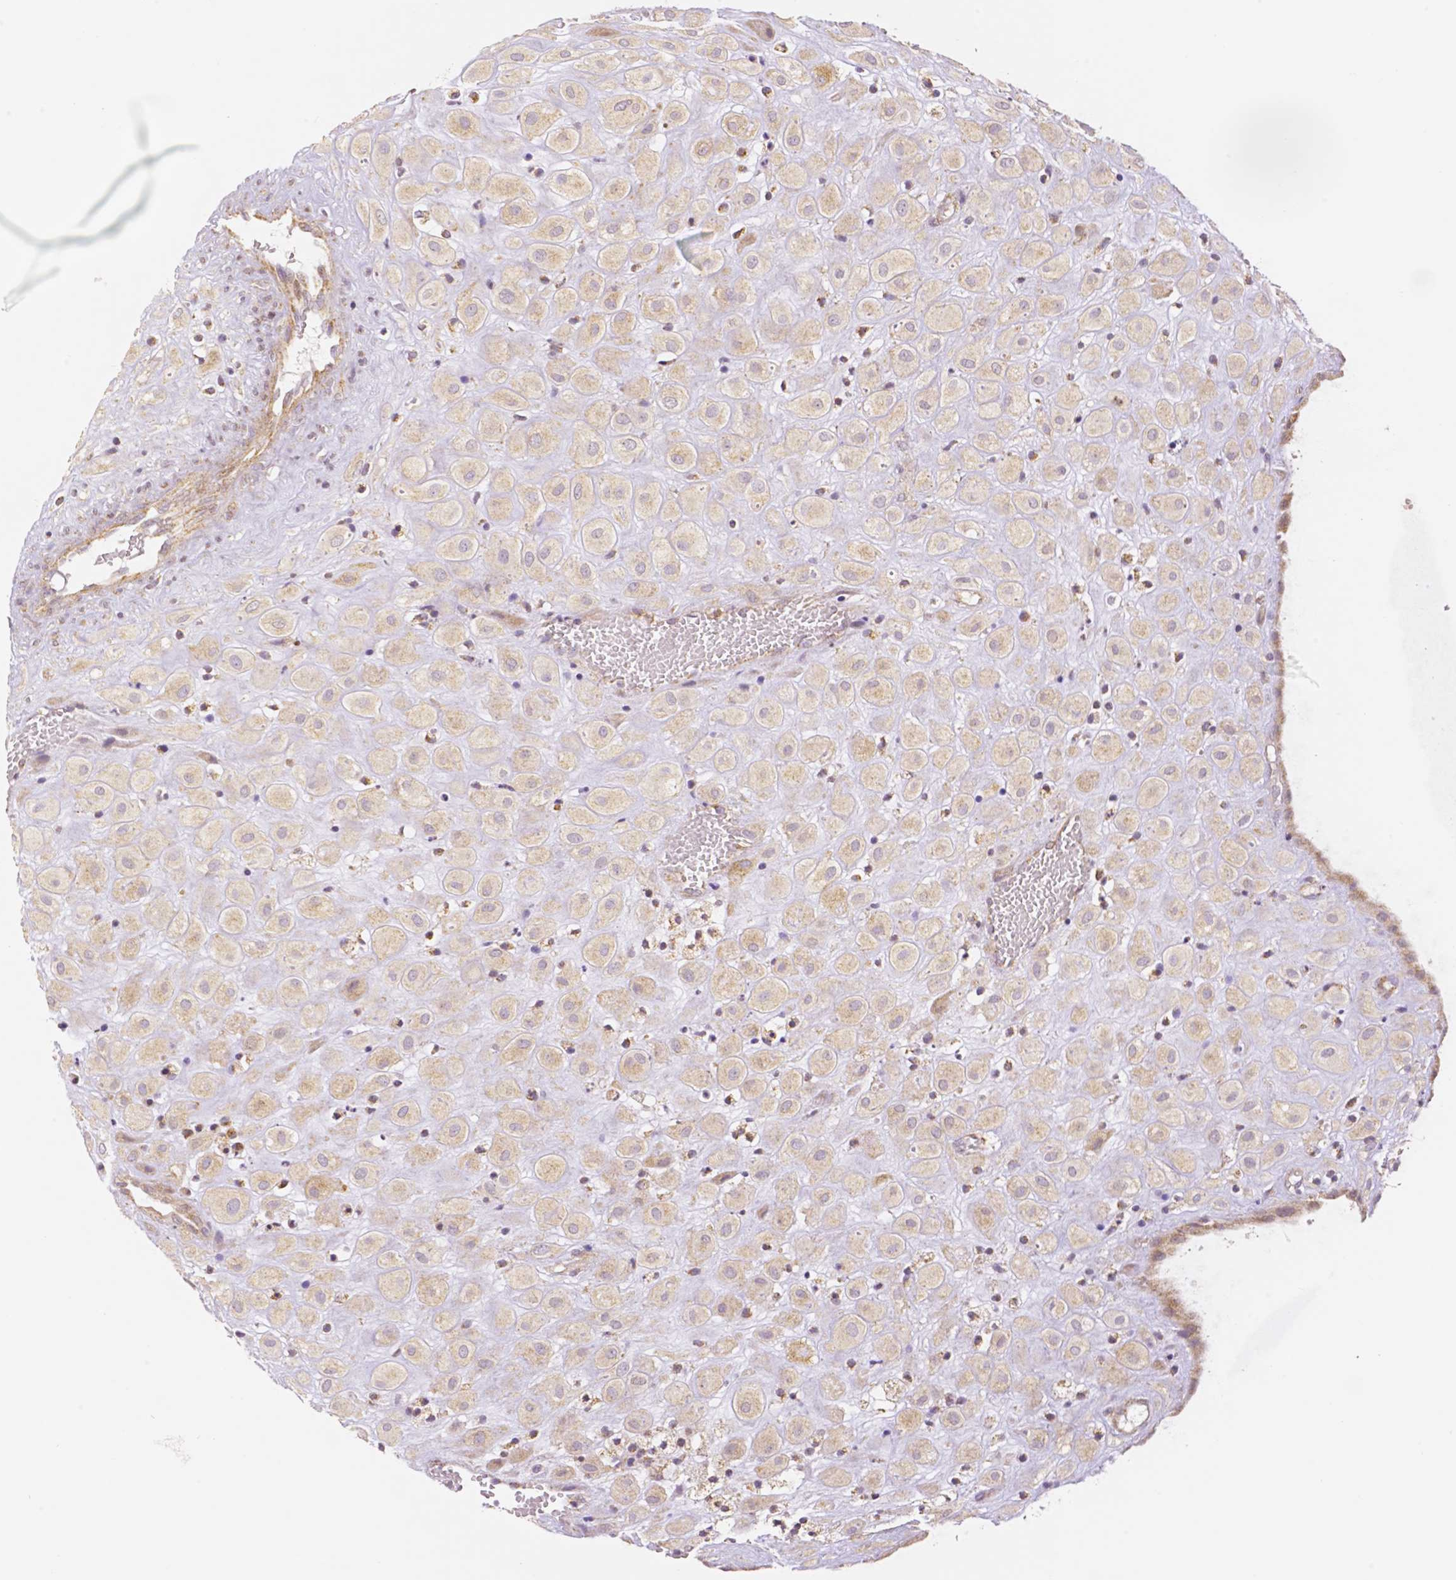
{"staining": {"intensity": "weak", "quantity": "<25%", "location": "cytoplasmic/membranous"}, "tissue": "placenta", "cell_type": "Decidual cells", "image_type": "normal", "snomed": [{"axis": "morphology", "description": "Normal tissue, NOS"}, {"axis": "topography", "description": "Placenta"}], "caption": "Protein analysis of benign placenta exhibits no significant positivity in decidual cells. The staining is performed using DAB brown chromogen with nuclei counter-stained in using hematoxylin.", "gene": "RHOT1", "patient": {"sex": "female", "age": 24}}